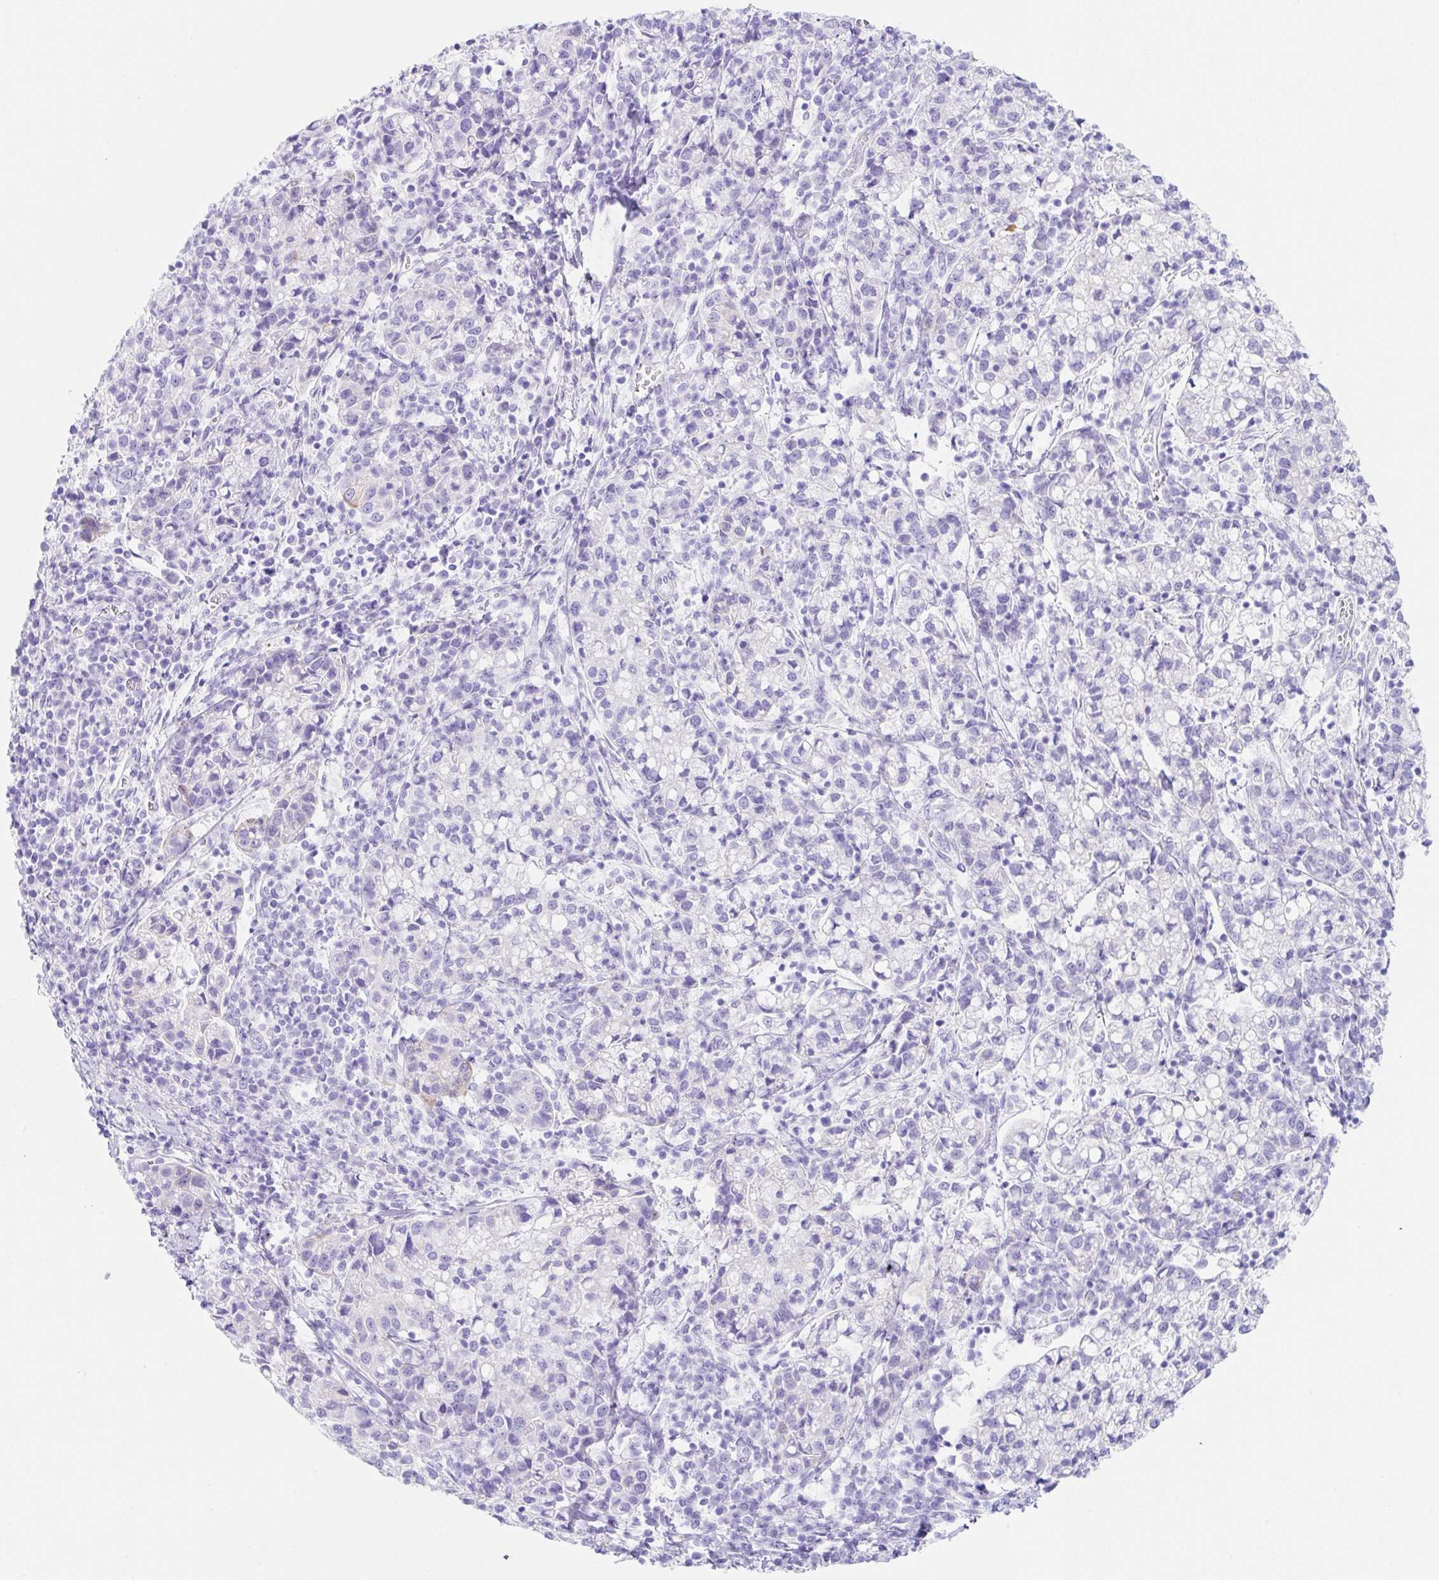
{"staining": {"intensity": "negative", "quantity": "none", "location": "none"}, "tissue": "cervical cancer", "cell_type": "Tumor cells", "image_type": "cancer", "snomed": [{"axis": "morphology", "description": "Normal tissue, NOS"}, {"axis": "morphology", "description": "Adenocarcinoma, NOS"}, {"axis": "topography", "description": "Cervix"}], "caption": "IHC of cervical cancer (adenocarcinoma) shows no staining in tumor cells.", "gene": "CLDND2", "patient": {"sex": "female", "age": 44}}